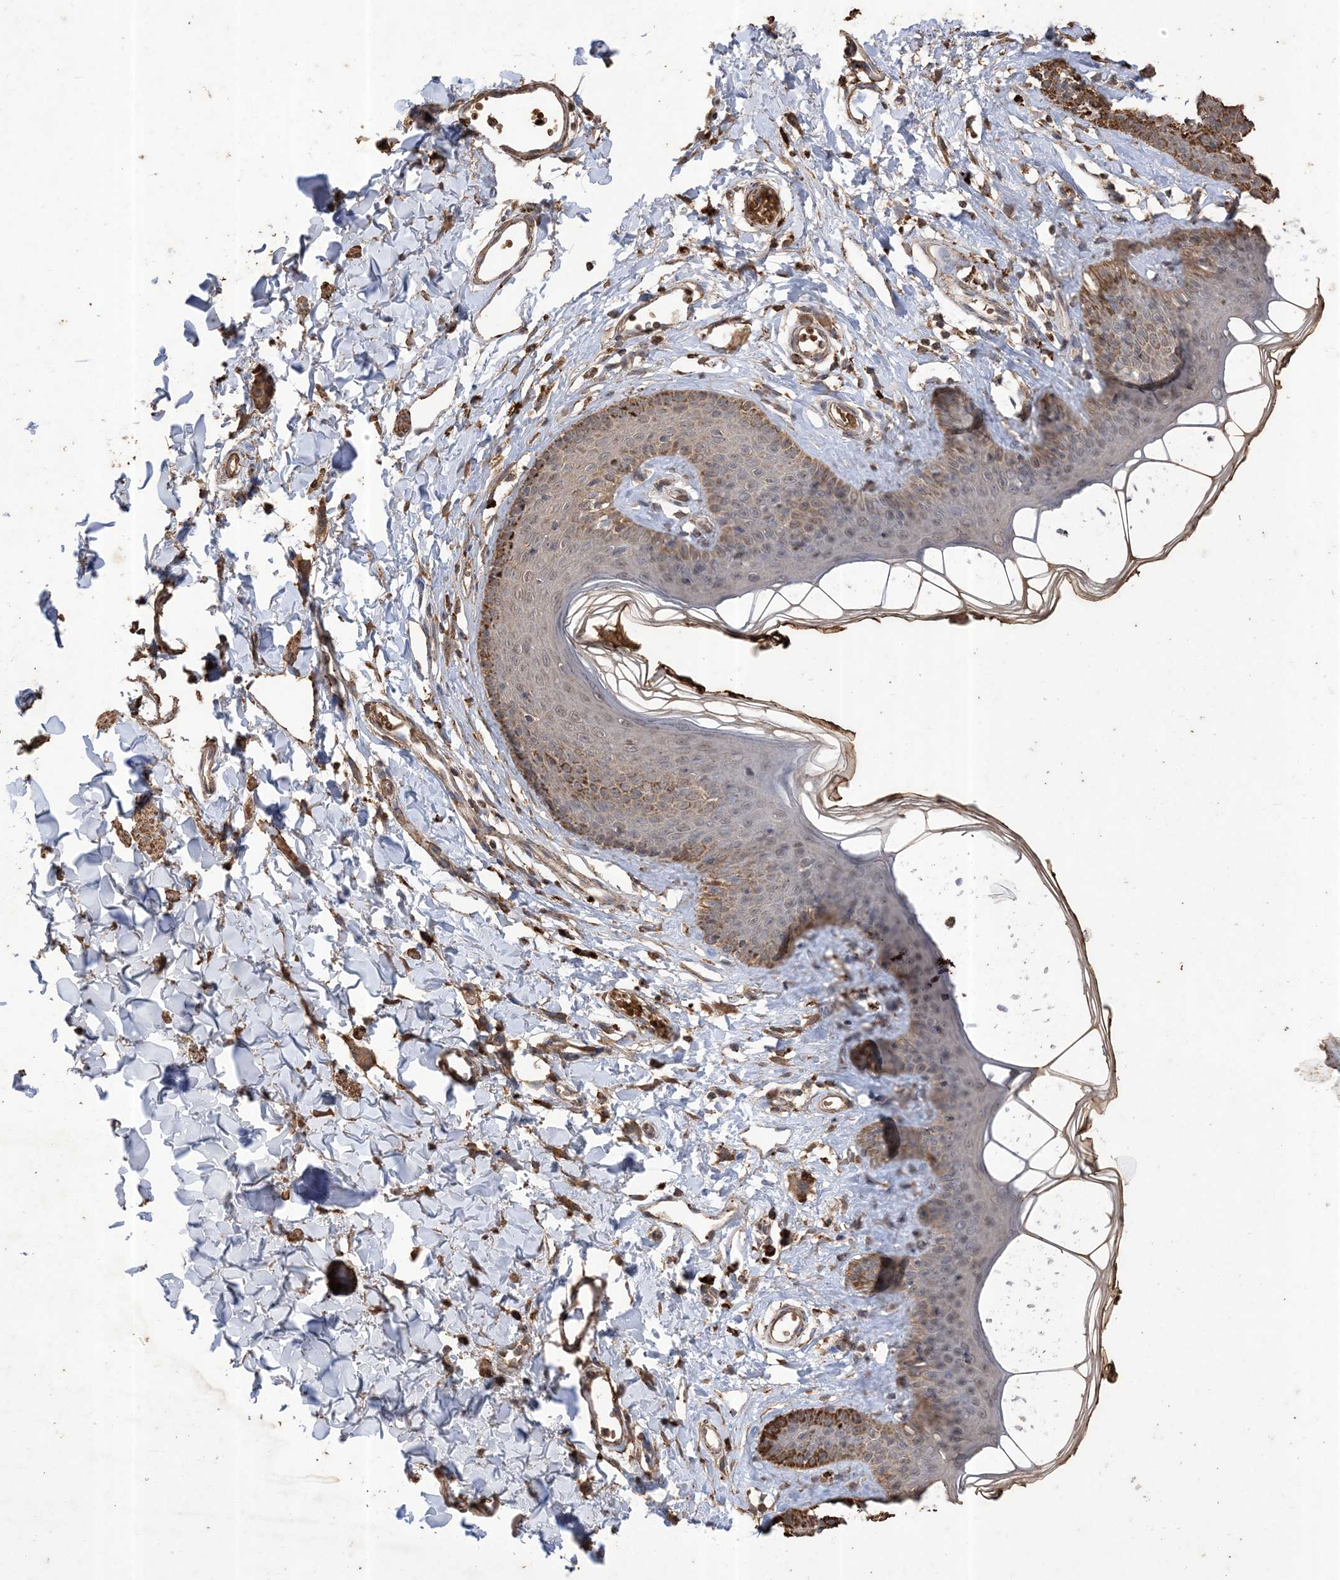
{"staining": {"intensity": "moderate", "quantity": "25%-75%", "location": "cytoplasmic/membranous"}, "tissue": "skin", "cell_type": "Epidermal cells", "image_type": "normal", "snomed": [{"axis": "morphology", "description": "Normal tissue, NOS"}, {"axis": "morphology", "description": "Squamous cell carcinoma, NOS"}, {"axis": "topography", "description": "Vulva"}], "caption": "High-power microscopy captured an immunohistochemistry (IHC) histopathology image of unremarkable skin, revealing moderate cytoplasmic/membranous expression in approximately 25%-75% of epidermal cells.", "gene": "HPS4", "patient": {"sex": "female", "age": 85}}